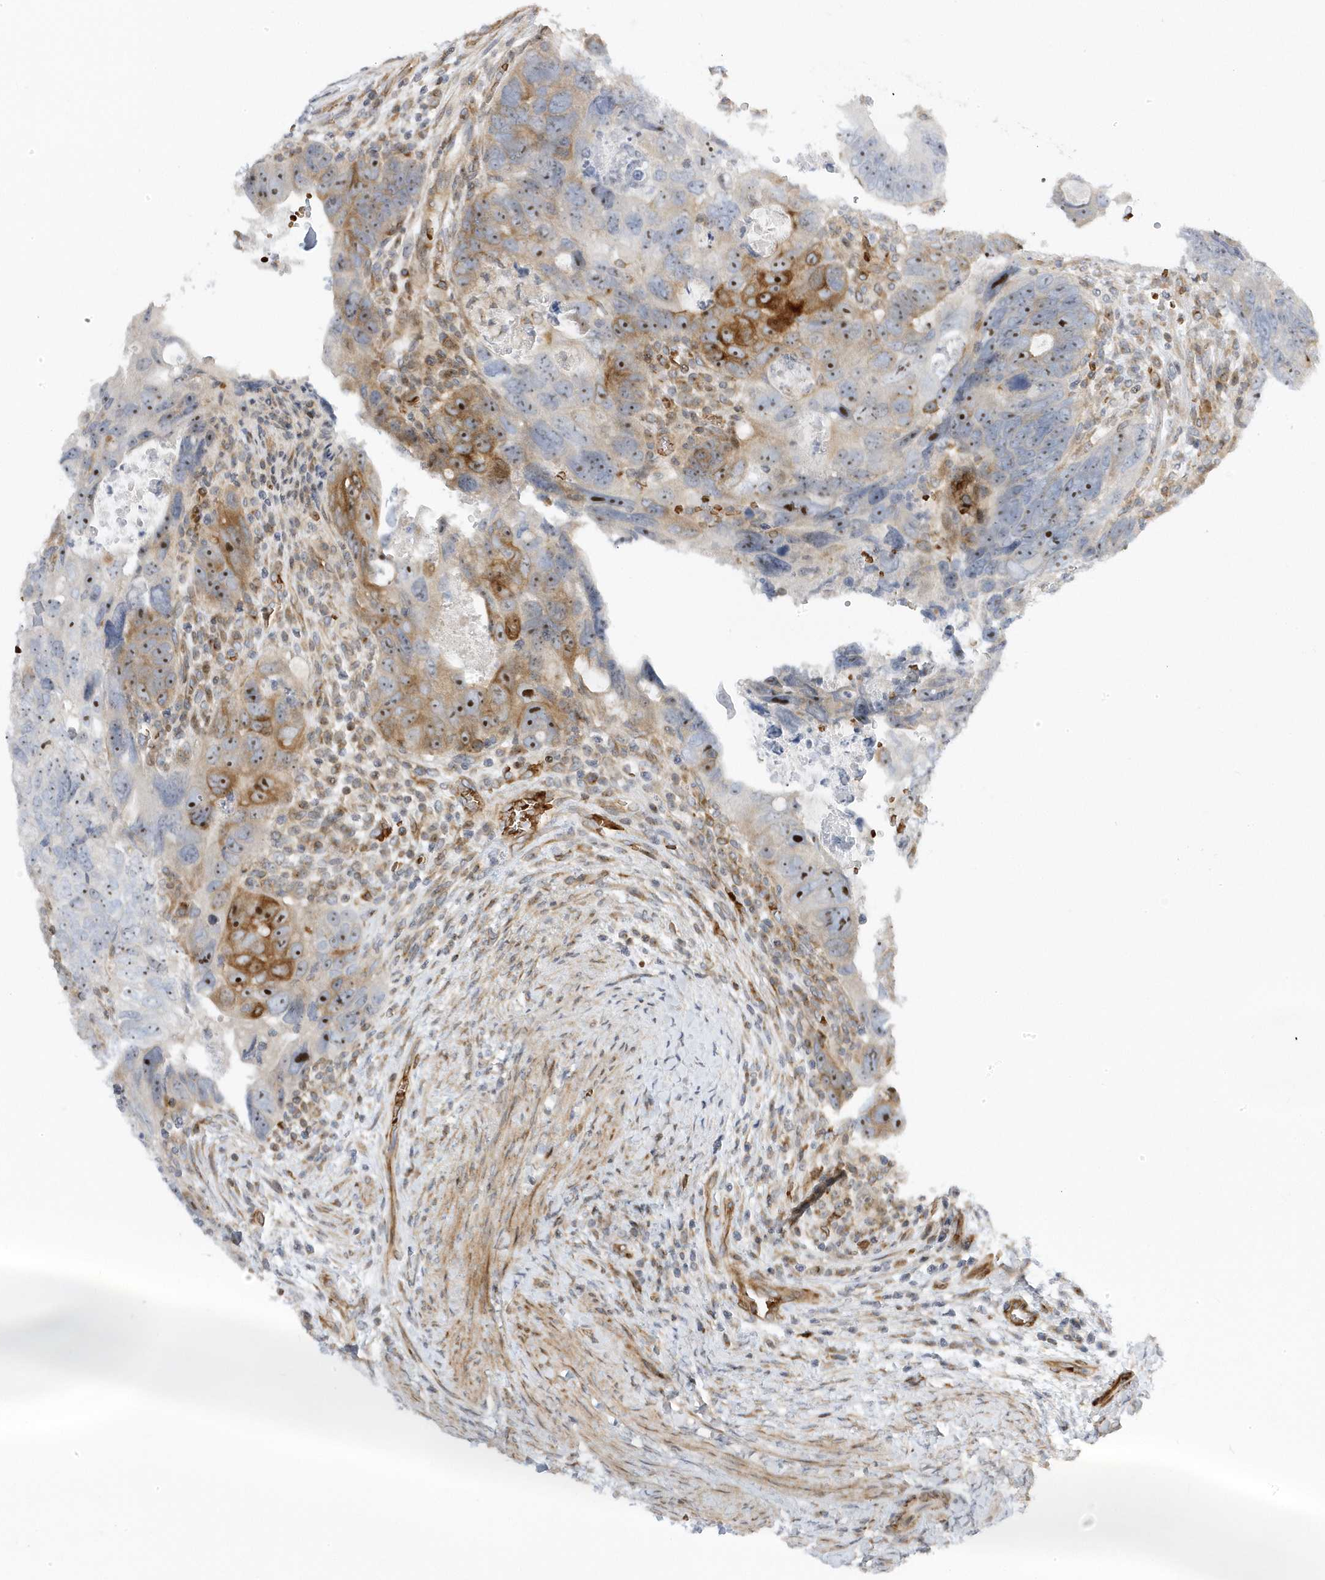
{"staining": {"intensity": "moderate", "quantity": "25%-75%", "location": "cytoplasmic/membranous,nuclear"}, "tissue": "colorectal cancer", "cell_type": "Tumor cells", "image_type": "cancer", "snomed": [{"axis": "morphology", "description": "Adenocarcinoma, NOS"}, {"axis": "topography", "description": "Rectum"}], "caption": "Colorectal adenocarcinoma was stained to show a protein in brown. There is medium levels of moderate cytoplasmic/membranous and nuclear staining in about 25%-75% of tumor cells.", "gene": "MAP7D3", "patient": {"sex": "male", "age": 59}}